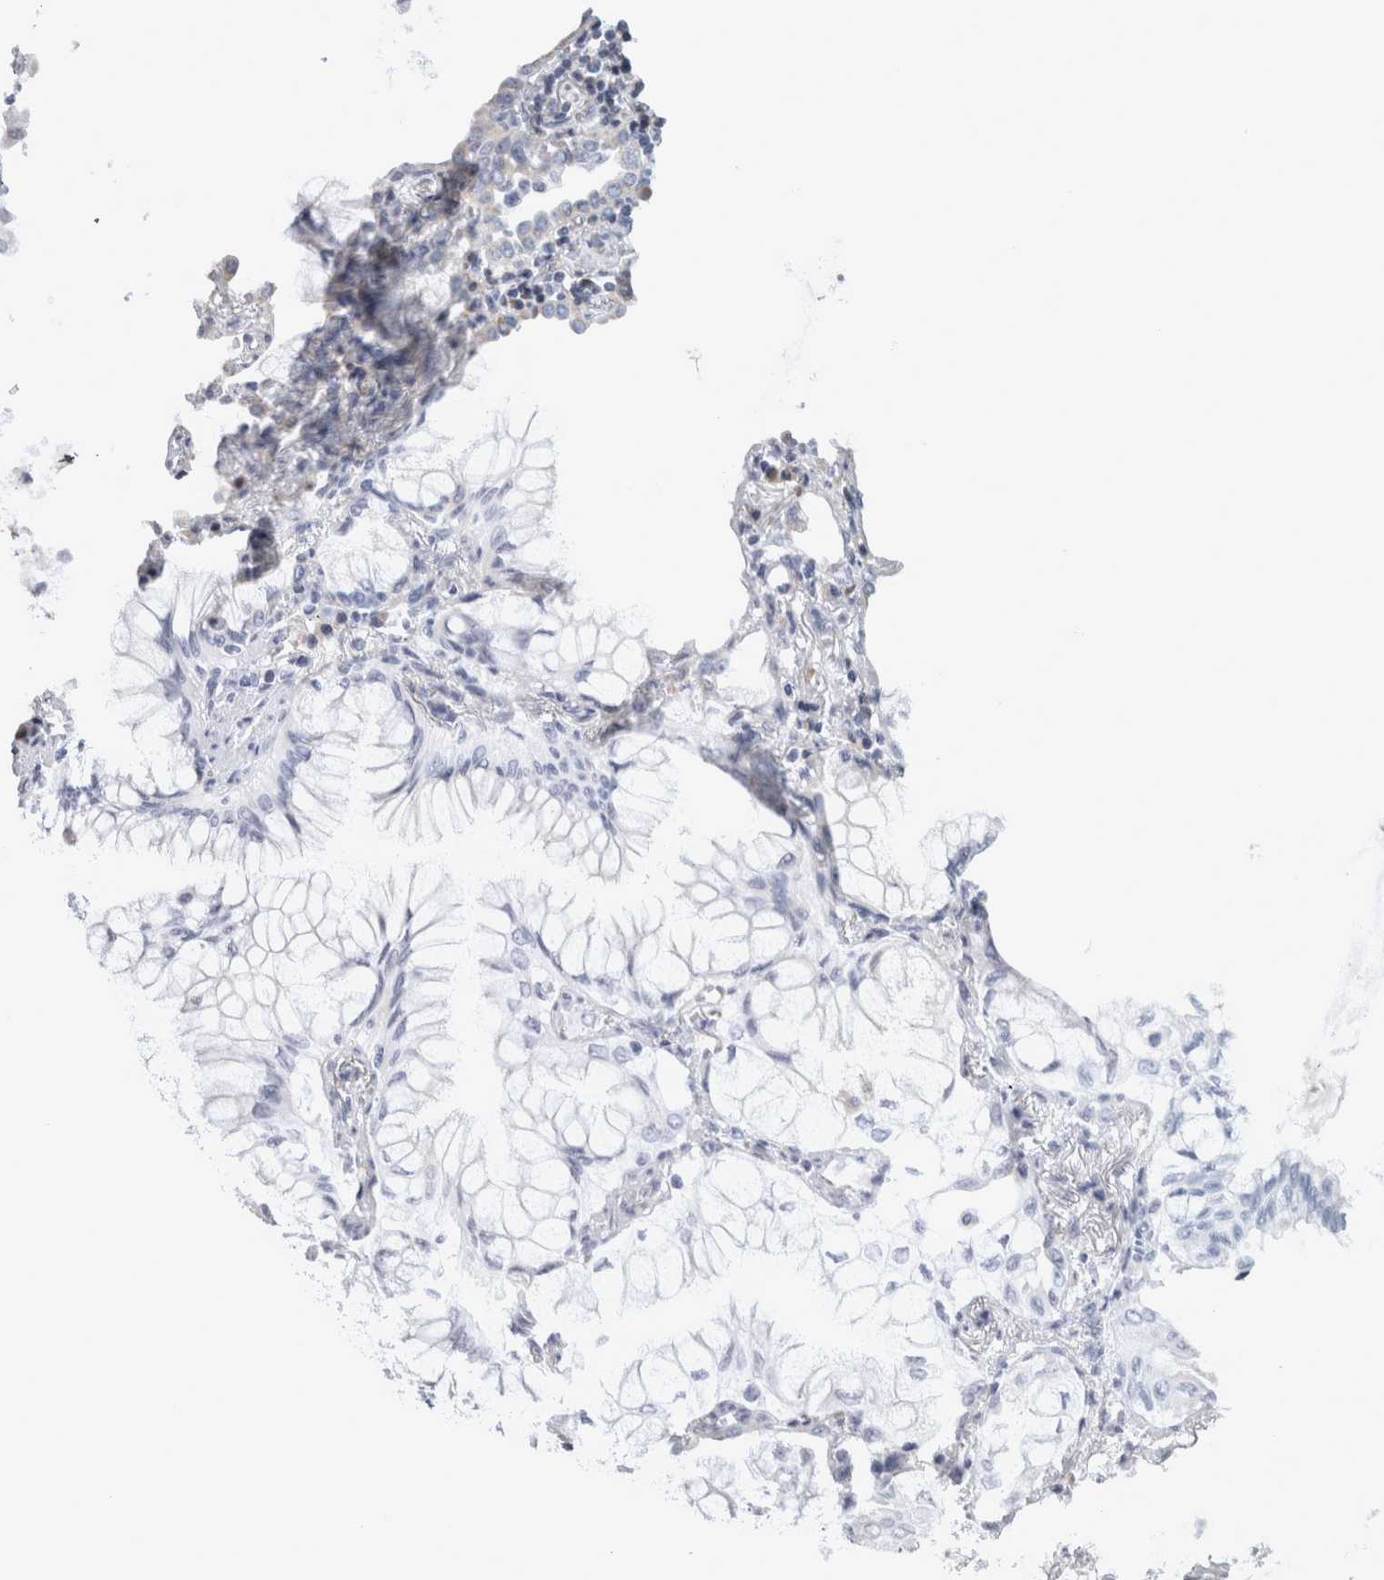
{"staining": {"intensity": "negative", "quantity": "none", "location": "none"}, "tissue": "lung cancer", "cell_type": "Tumor cells", "image_type": "cancer", "snomed": [{"axis": "morphology", "description": "Adenocarcinoma, NOS"}, {"axis": "topography", "description": "Lung"}], "caption": "High magnification brightfield microscopy of lung cancer stained with DAB (brown) and counterstained with hematoxylin (blue): tumor cells show no significant positivity.", "gene": "TCAP", "patient": {"sex": "female", "age": 70}}